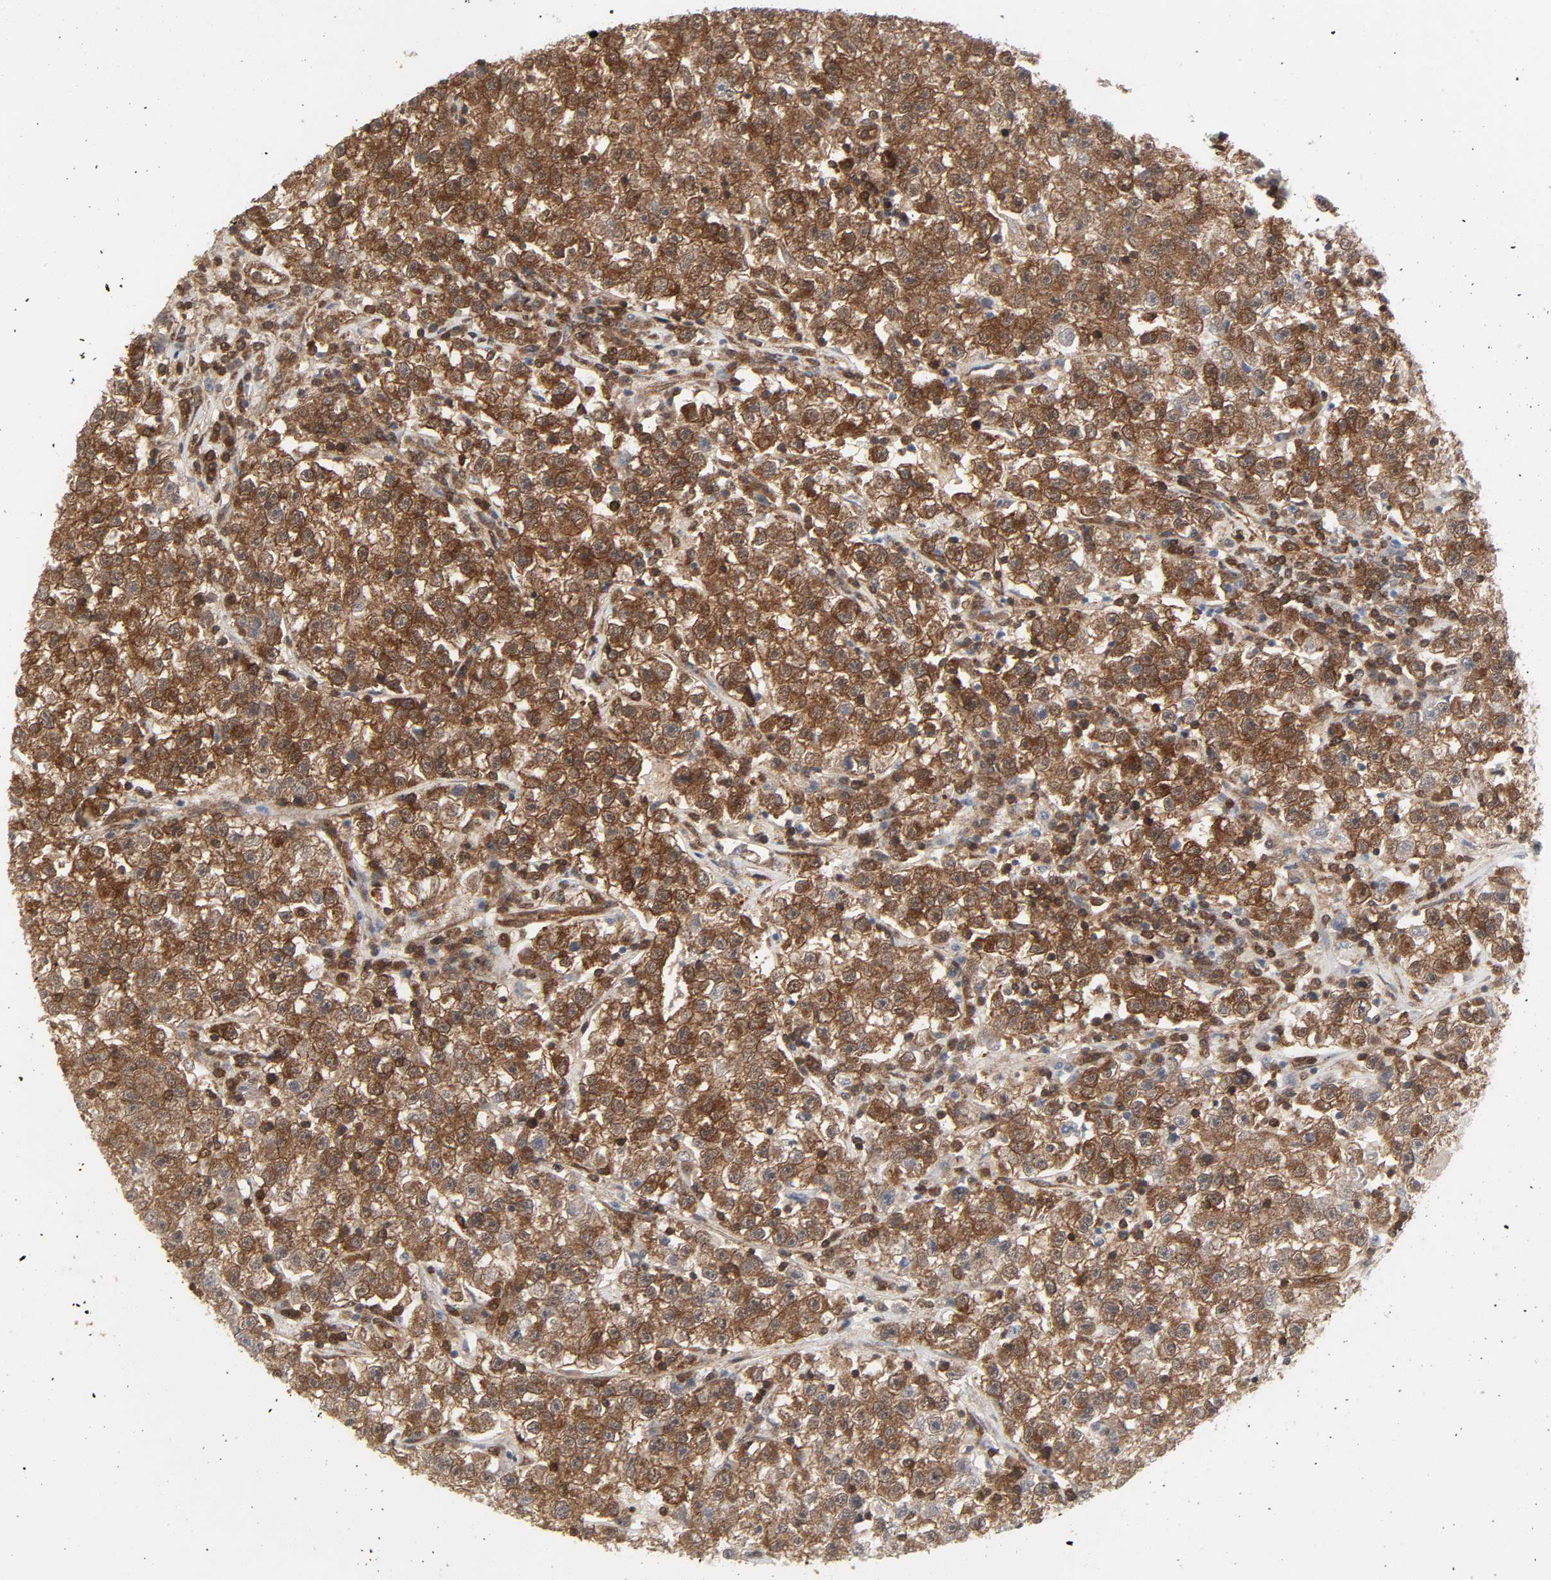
{"staining": {"intensity": "strong", "quantity": ">75%", "location": "cytoplasmic/membranous"}, "tissue": "testis cancer", "cell_type": "Tumor cells", "image_type": "cancer", "snomed": [{"axis": "morphology", "description": "Seminoma, NOS"}, {"axis": "topography", "description": "Testis"}], "caption": "The photomicrograph reveals staining of testis cancer, revealing strong cytoplasmic/membranous protein expression (brown color) within tumor cells.", "gene": "GSK3A", "patient": {"sex": "male", "age": 22}}